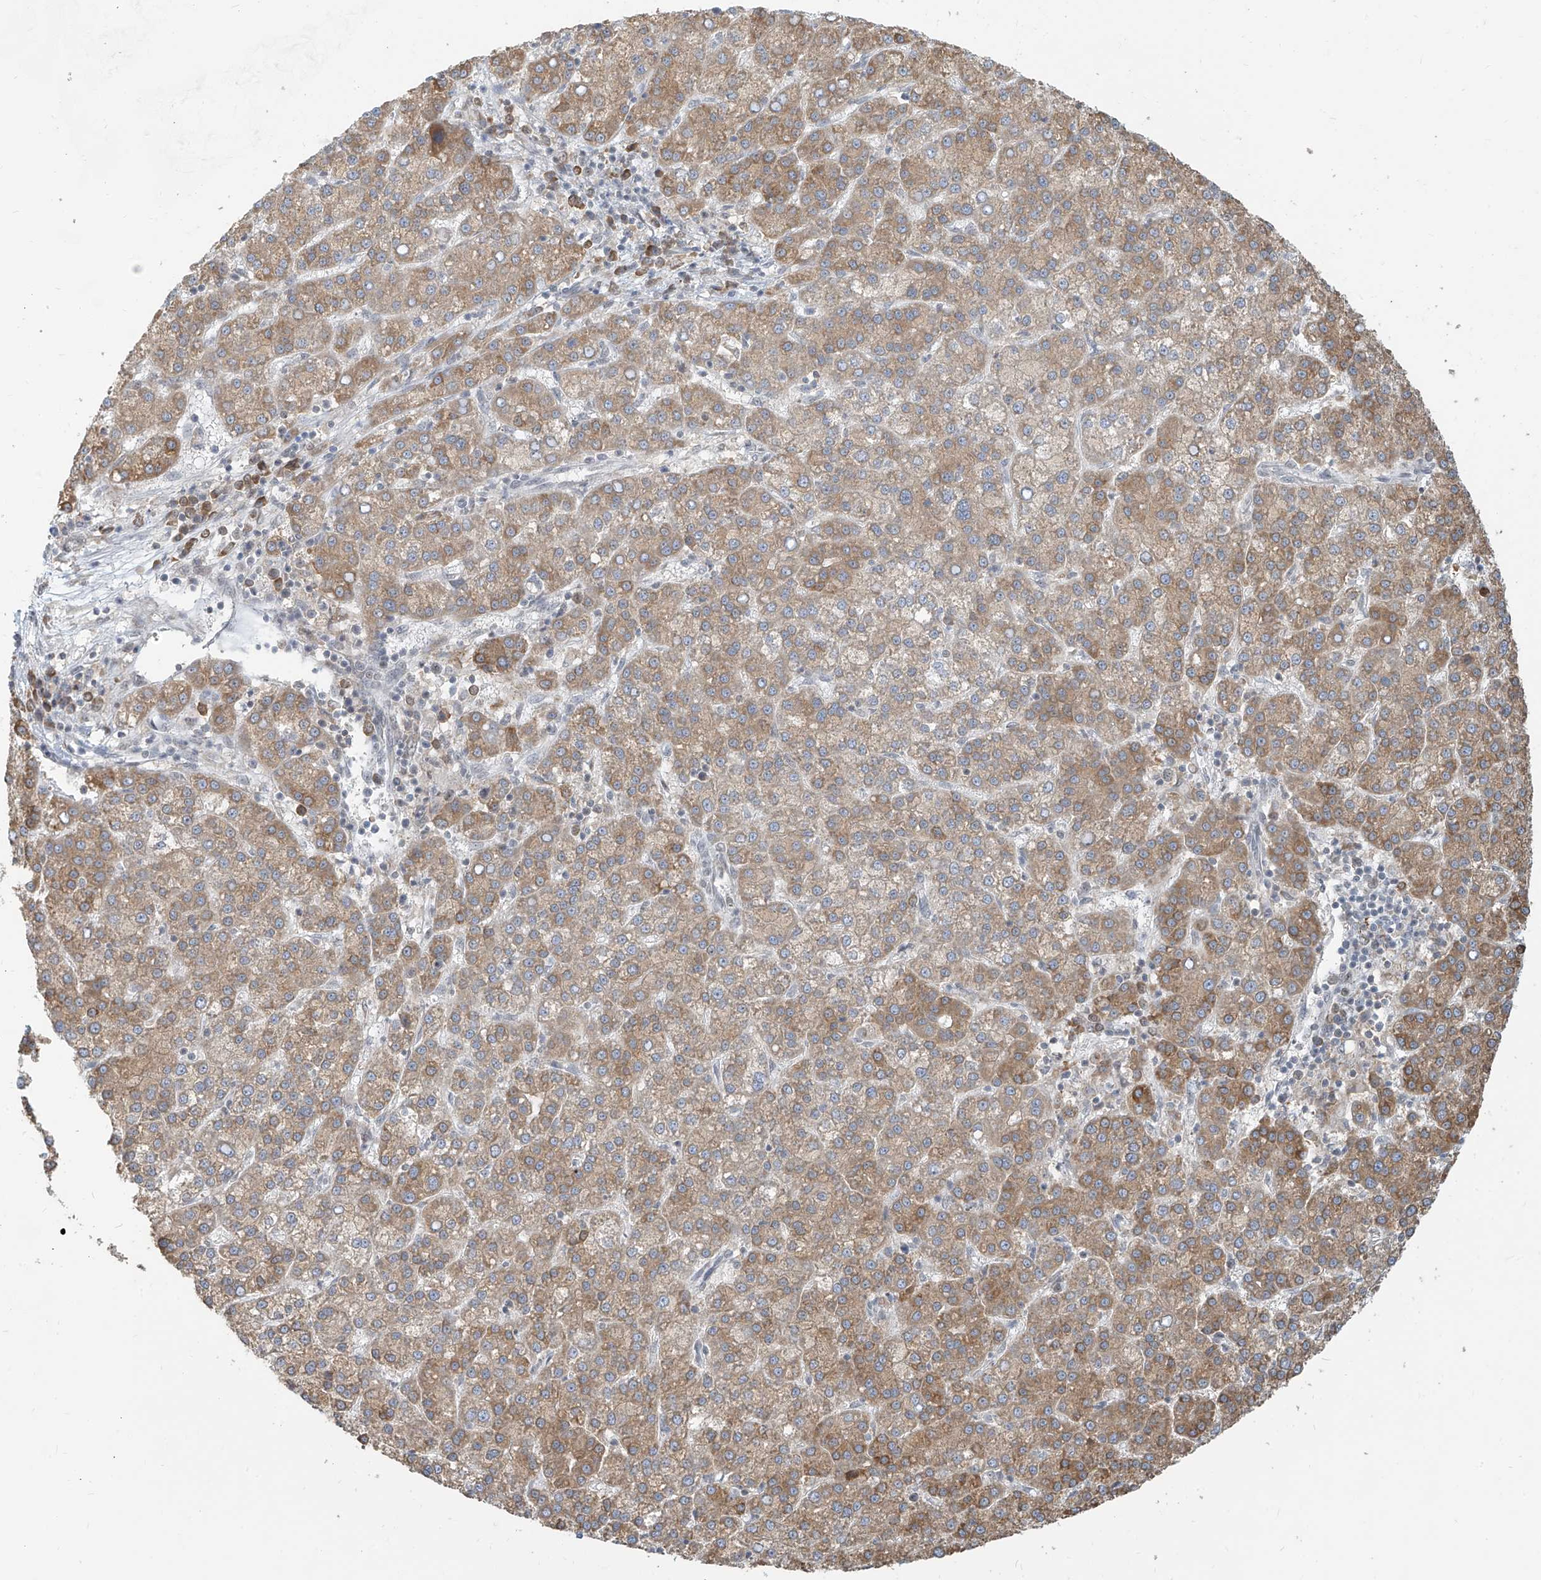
{"staining": {"intensity": "moderate", "quantity": ">75%", "location": "cytoplasmic/membranous"}, "tissue": "liver cancer", "cell_type": "Tumor cells", "image_type": "cancer", "snomed": [{"axis": "morphology", "description": "Carcinoma, Hepatocellular, NOS"}, {"axis": "topography", "description": "Liver"}], "caption": "Tumor cells reveal moderate cytoplasmic/membranous positivity in approximately >75% of cells in liver cancer. Nuclei are stained in blue.", "gene": "ZMYM2", "patient": {"sex": "female", "age": 58}}